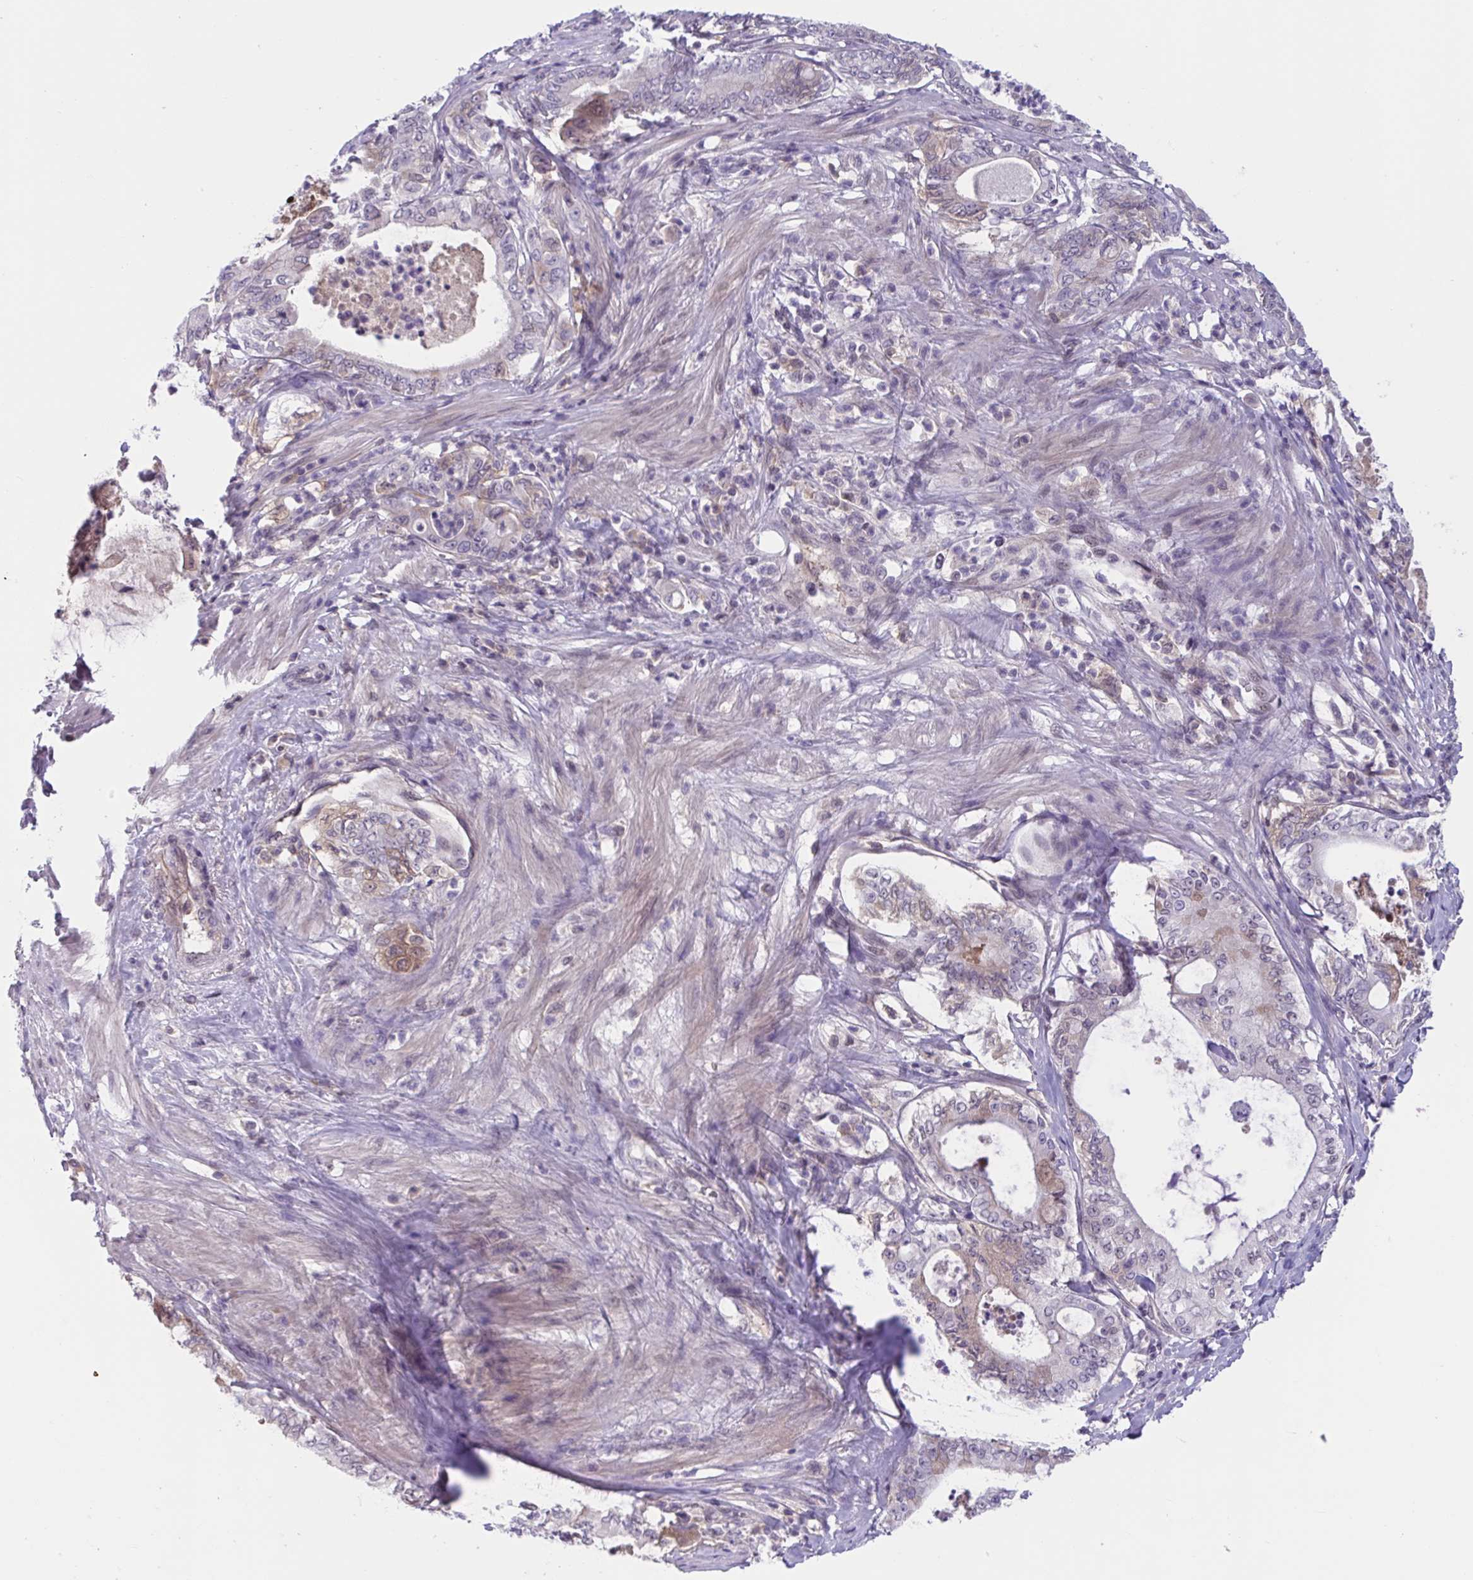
{"staining": {"intensity": "weak", "quantity": "<25%", "location": "cytoplasmic/membranous"}, "tissue": "pancreatic cancer", "cell_type": "Tumor cells", "image_type": "cancer", "snomed": [{"axis": "morphology", "description": "Adenocarcinoma, NOS"}, {"axis": "topography", "description": "Pancreas"}], "caption": "The immunohistochemistry photomicrograph has no significant positivity in tumor cells of adenocarcinoma (pancreatic) tissue.", "gene": "TTC7B", "patient": {"sex": "male", "age": 71}}